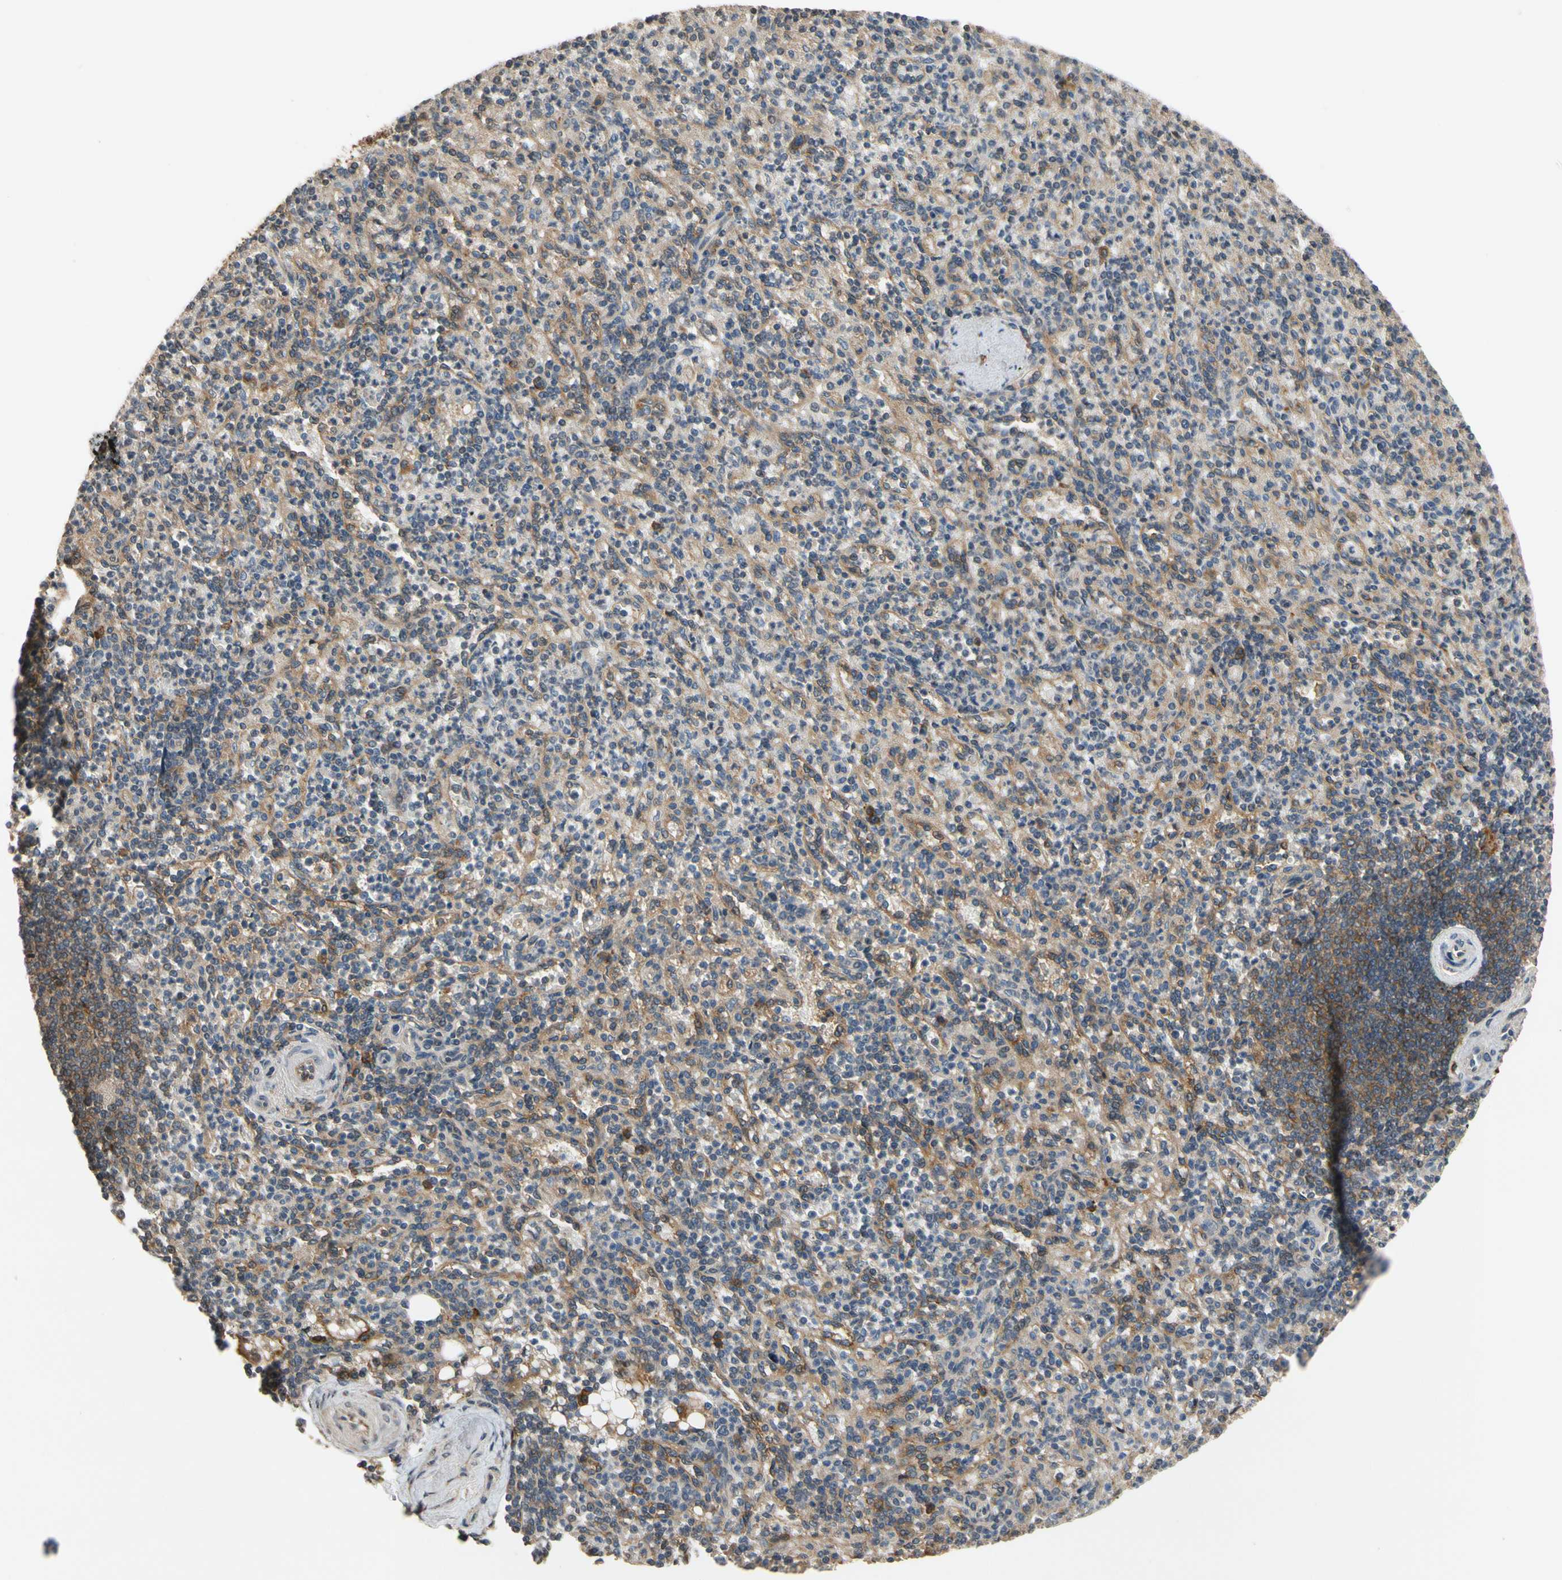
{"staining": {"intensity": "weak", "quantity": "<25%", "location": "cytoplasmic/membranous"}, "tissue": "spleen", "cell_type": "Cells in red pulp", "image_type": "normal", "snomed": [{"axis": "morphology", "description": "Normal tissue, NOS"}, {"axis": "topography", "description": "Spleen"}], "caption": "A high-resolution image shows immunohistochemistry staining of normal spleen, which shows no significant staining in cells in red pulp.", "gene": "TMEM230", "patient": {"sex": "female", "age": 74}}